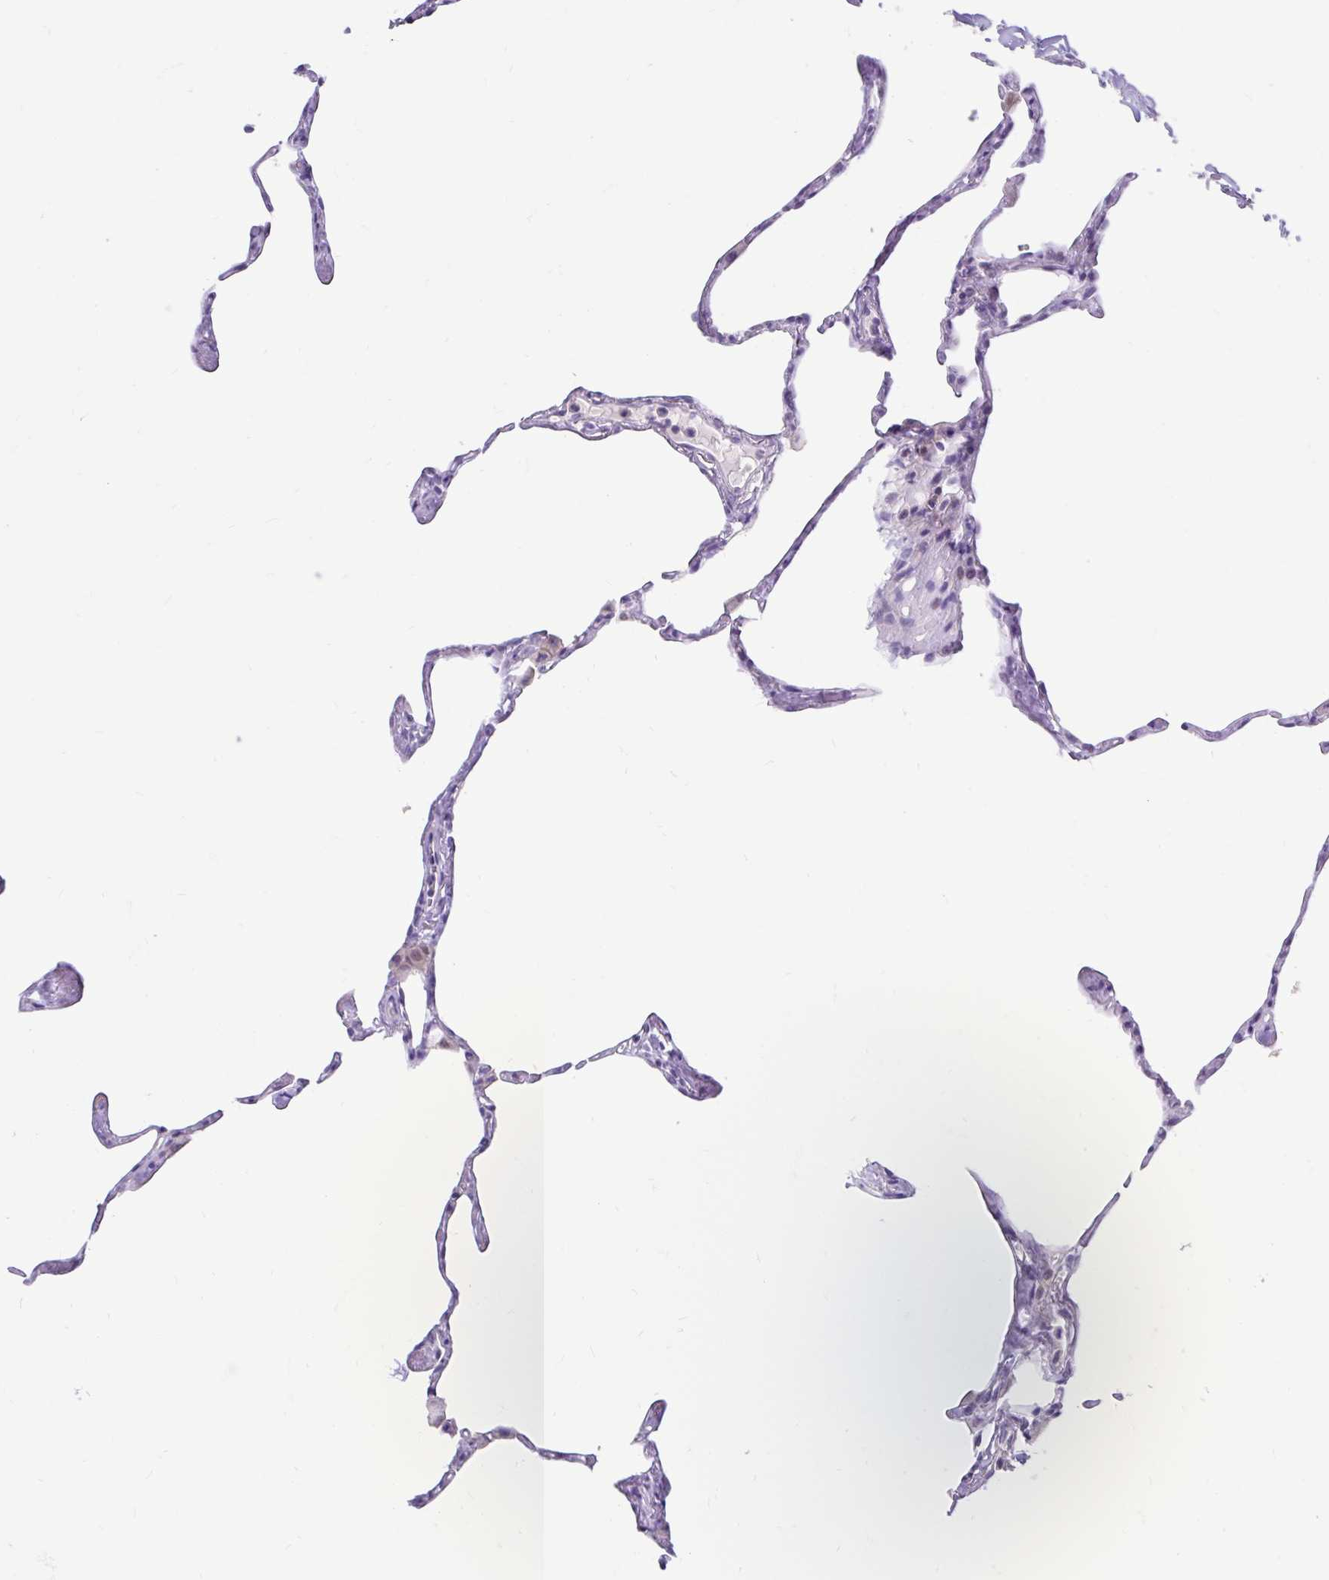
{"staining": {"intensity": "negative", "quantity": "none", "location": "none"}, "tissue": "lung", "cell_type": "Alveolar cells", "image_type": "normal", "snomed": [{"axis": "morphology", "description": "Normal tissue, NOS"}, {"axis": "topography", "description": "Lung"}], "caption": "This is a image of immunohistochemistry staining of unremarkable lung, which shows no positivity in alveolar cells. The staining was performed using DAB (3,3'-diaminobenzidine) to visualize the protein expression in brown, while the nuclei were stained in blue with hematoxylin (Magnification: 20x).", "gene": "NHLH2", "patient": {"sex": "male", "age": 65}}